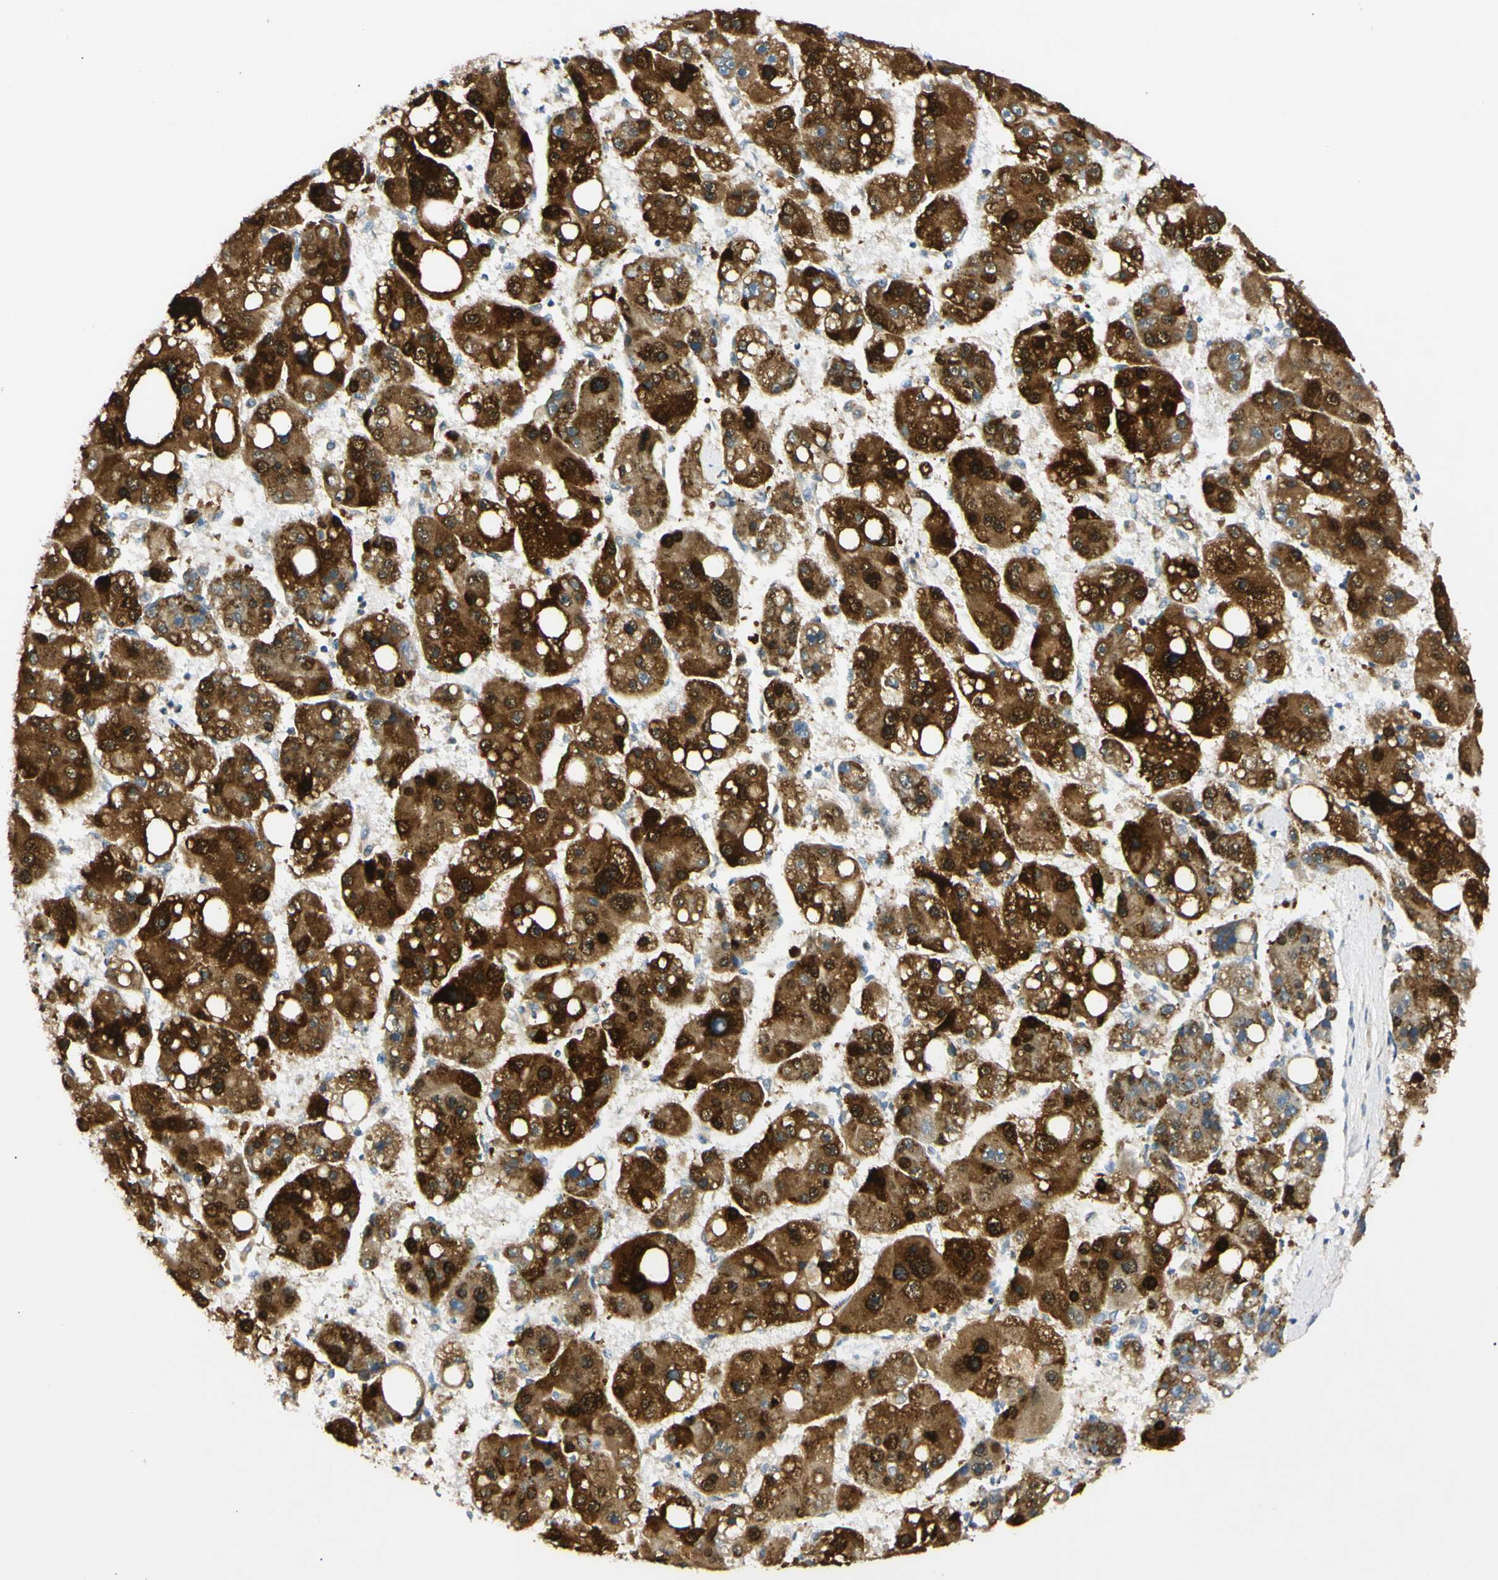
{"staining": {"intensity": "strong", "quantity": ">75%", "location": "cytoplasmic/membranous,nuclear"}, "tissue": "liver cancer", "cell_type": "Tumor cells", "image_type": "cancer", "snomed": [{"axis": "morphology", "description": "Carcinoma, Hepatocellular, NOS"}, {"axis": "topography", "description": "Liver"}], "caption": "A high-resolution micrograph shows IHC staining of hepatocellular carcinoma (liver), which exhibits strong cytoplasmic/membranous and nuclear positivity in approximately >75% of tumor cells.", "gene": "IER3IP1", "patient": {"sex": "female", "age": 61}}